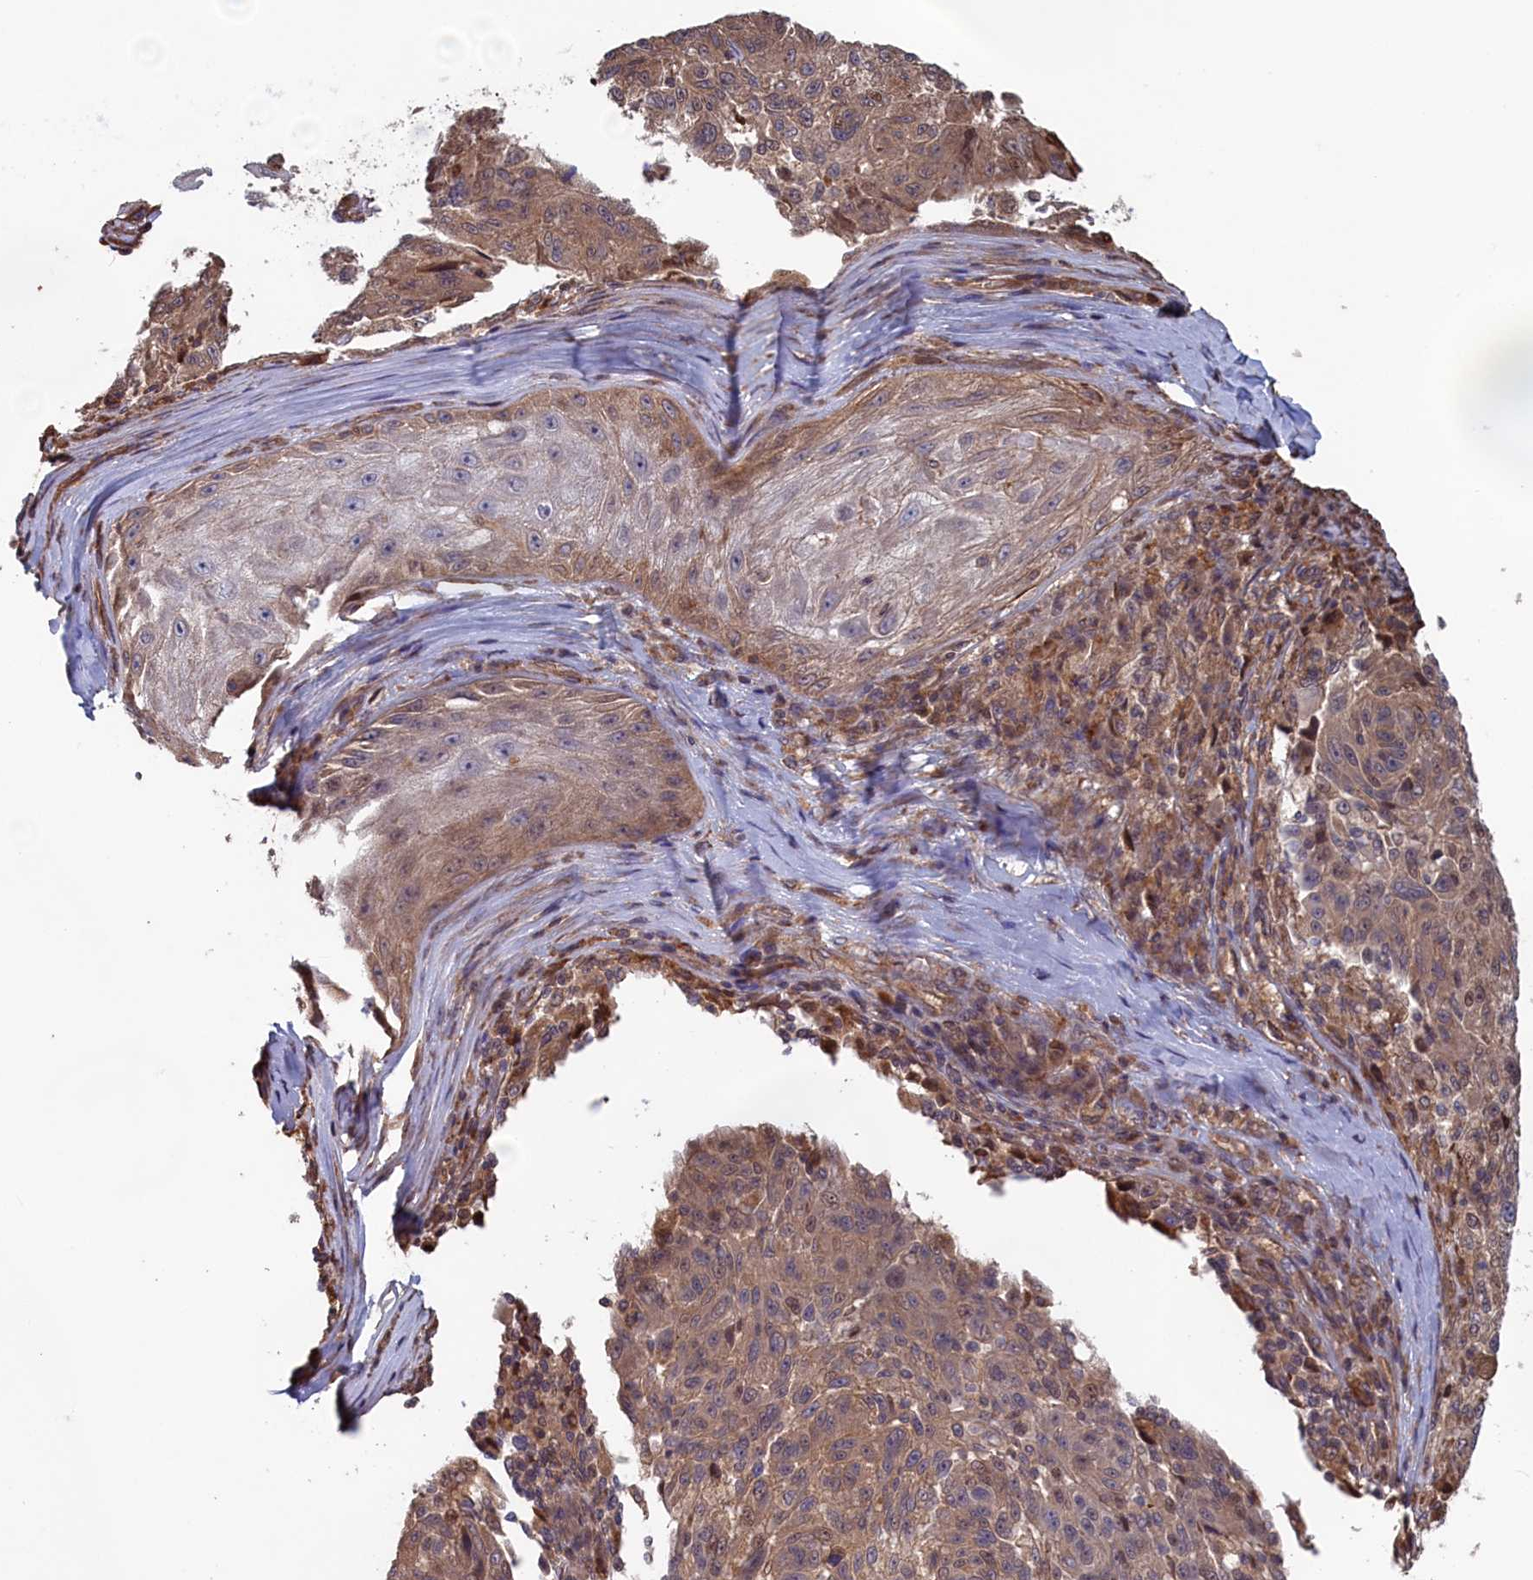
{"staining": {"intensity": "weak", "quantity": ">75%", "location": "cytoplasmic/membranous"}, "tissue": "melanoma", "cell_type": "Tumor cells", "image_type": "cancer", "snomed": [{"axis": "morphology", "description": "Malignant melanoma, NOS"}, {"axis": "topography", "description": "Skin"}], "caption": "This is an image of IHC staining of melanoma, which shows weak expression in the cytoplasmic/membranous of tumor cells.", "gene": "RILPL1", "patient": {"sex": "male", "age": 53}}